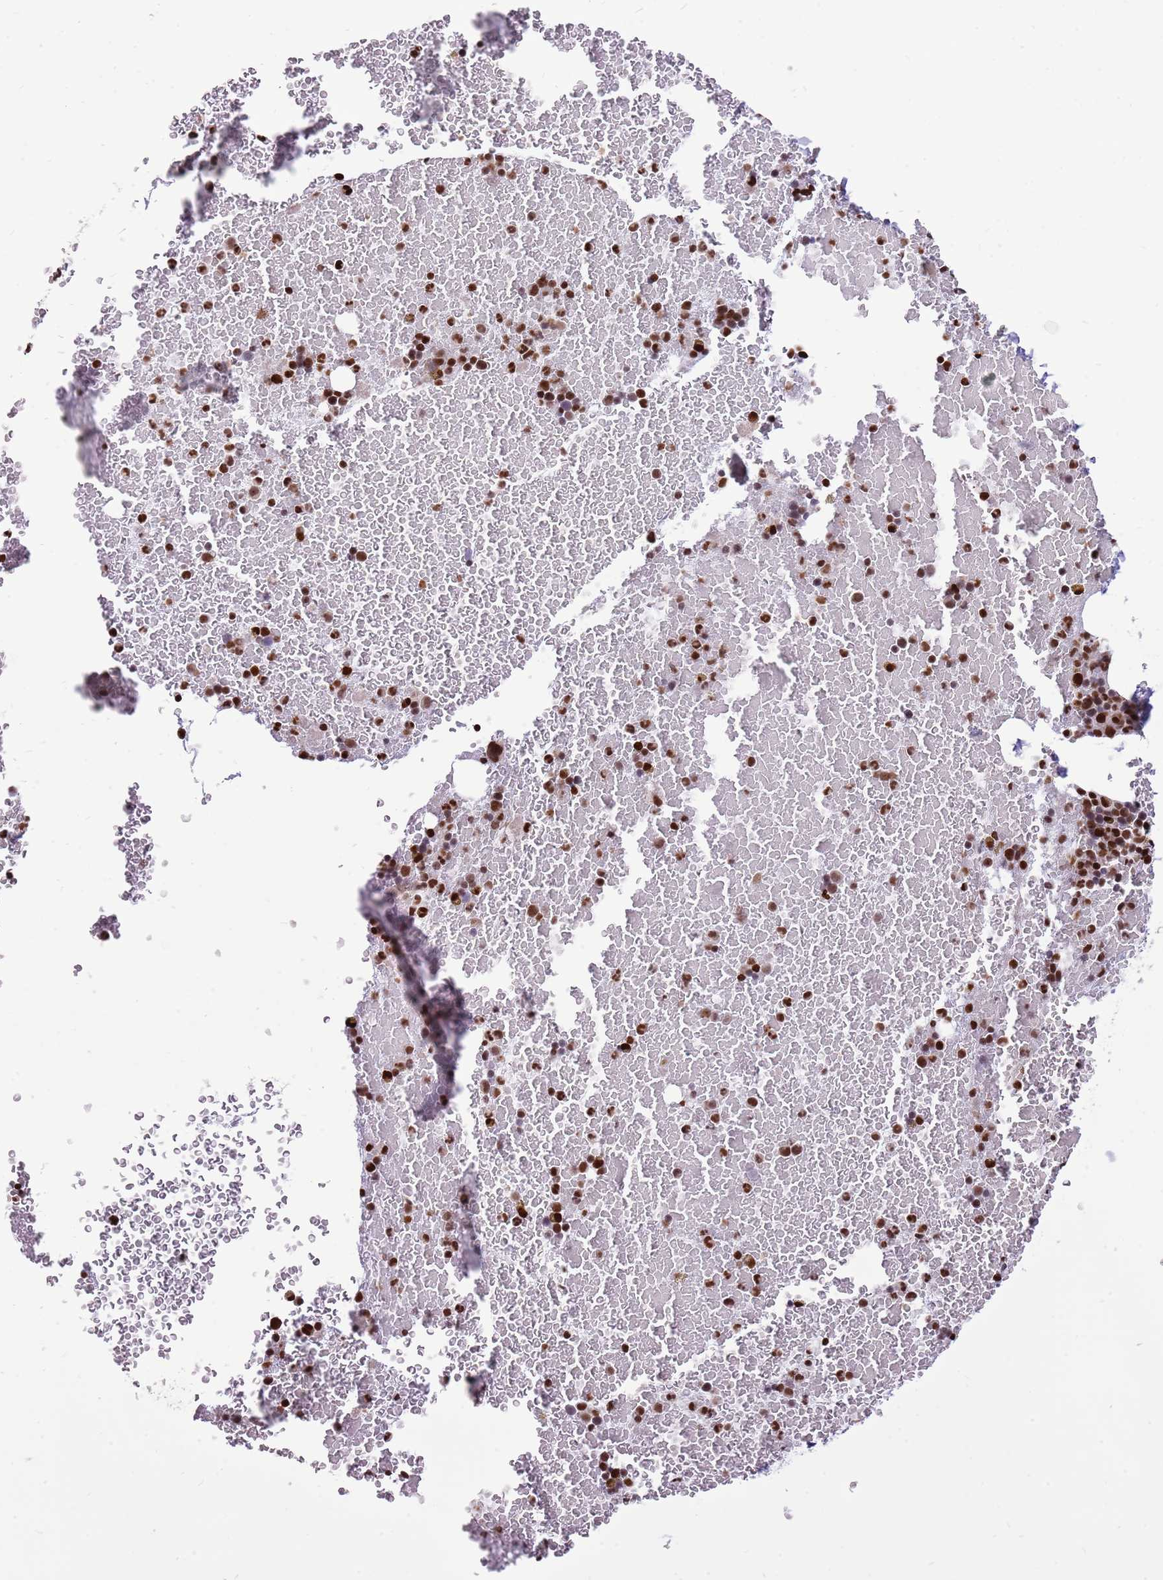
{"staining": {"intensity": "strong", "quantity": ">75%", "location": "nuclear"}, "tissue": "bone marrow", "cell_type": "Hematopoietic cells", "image_type": "normal", "snomed": [{"axis": "morphology", "description": "Normal tissue, NOS"}, {"axis": "topography", "description": "Bone marrow"}], "caption": "DAB immunohistochemical staining of normal bone marrow demonstrates strong nuclear protein positivity in approximately >75% of hematopoietic cells.", "gene": "WASHC4", "patient": {"sex": "female", "age": 48}}